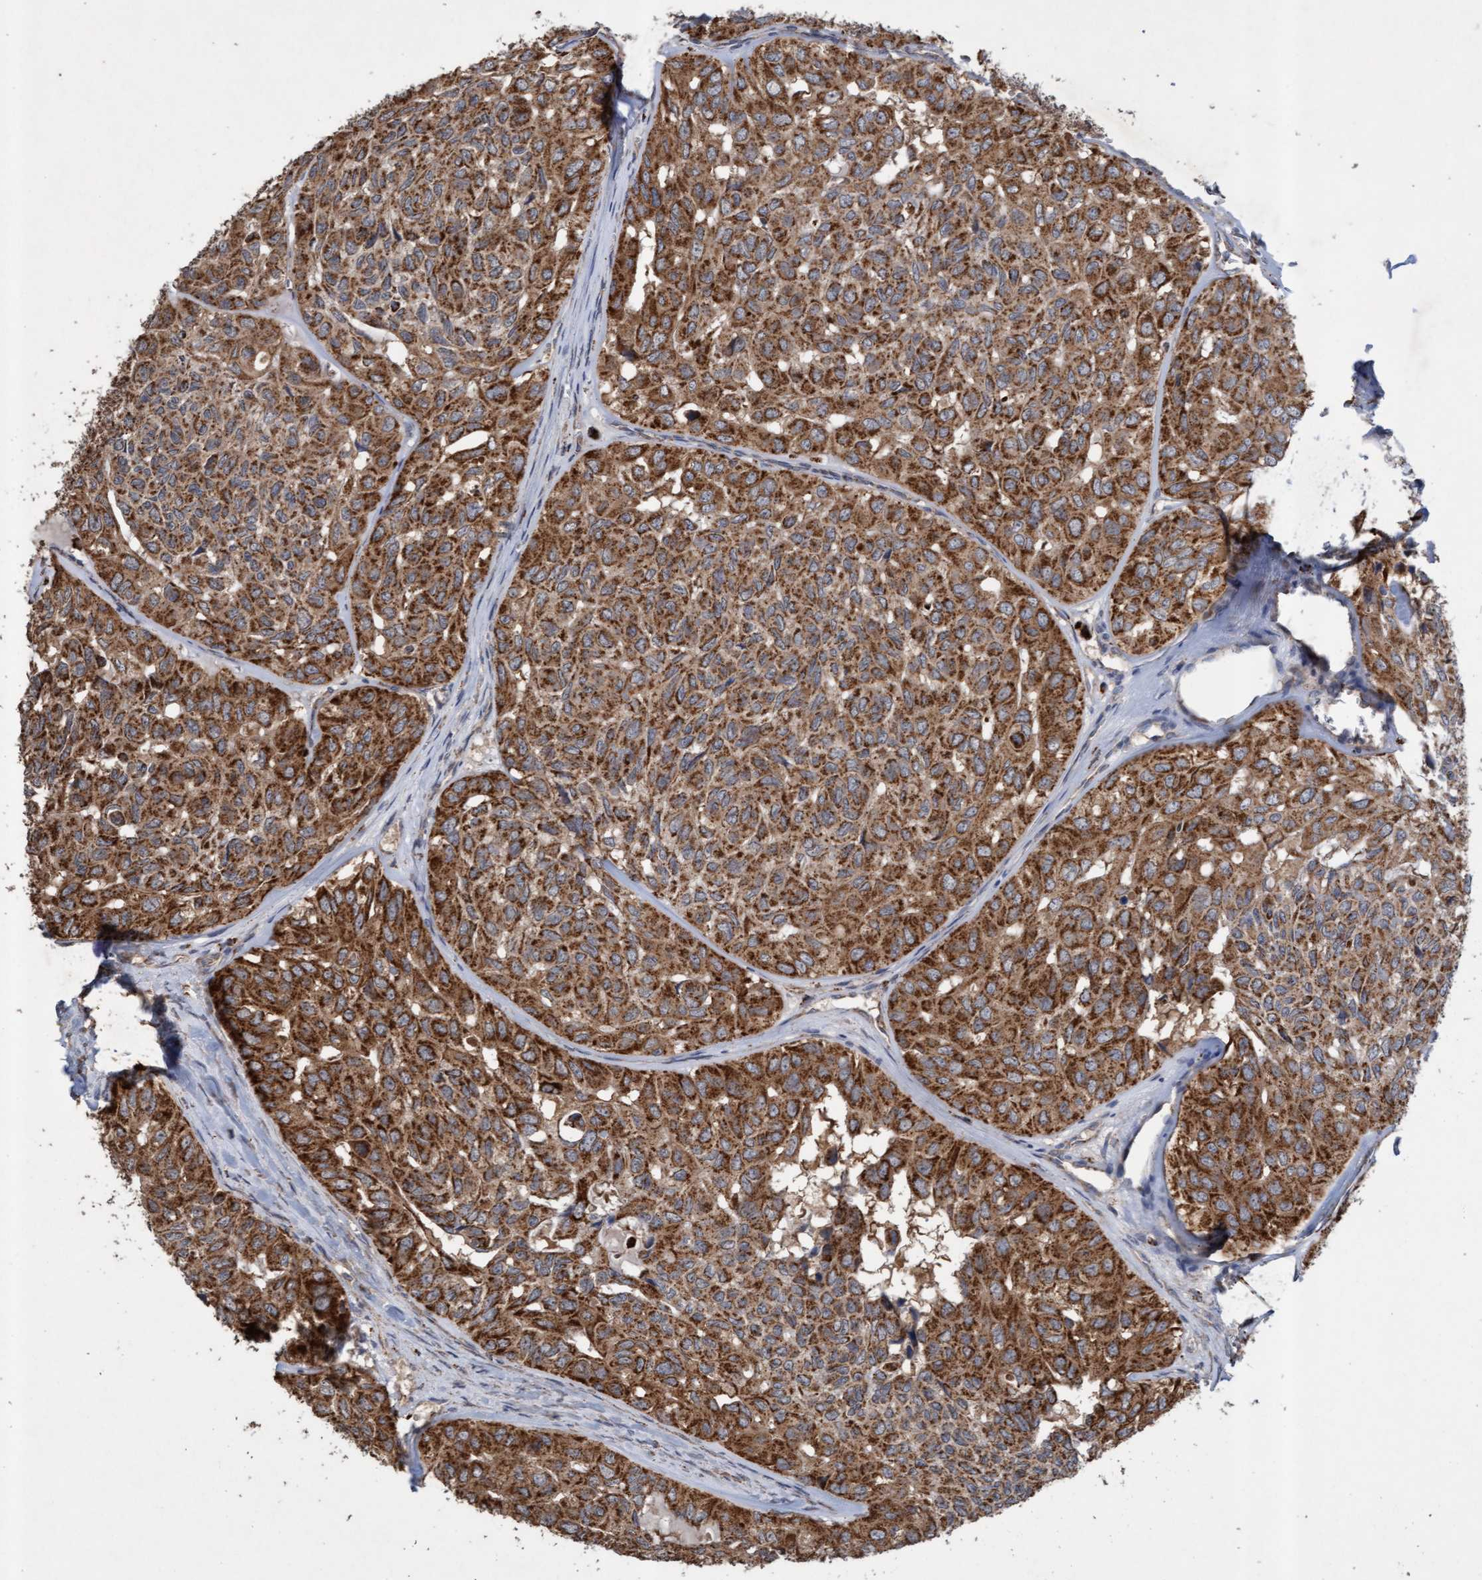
{"staining": {"intensity": "strong", "quantity": ">75%", "location": "cytoplasmic/membranous"}, "tissue": "head and neck cancer", "cell_type": "Tumor cells", "image_type": "cancer", "snomed": [{"axis": "morphology", "description": "Adenocarcinoma, NOS"}, {"axis": "topography", "description": "Salivary gland, NOS"}, {"axis": "topography", "description": "Head-Neck"}], "caption": "An image showing strong cytoplasmic/membranous expression in approximately >75% of tumor cells in head and neck cancer (adenocarcinoma), as visualized by brown immunohistochemical staining.", "gene": "ATPAF2", "patient": {"sex": "female", "age": 76}}